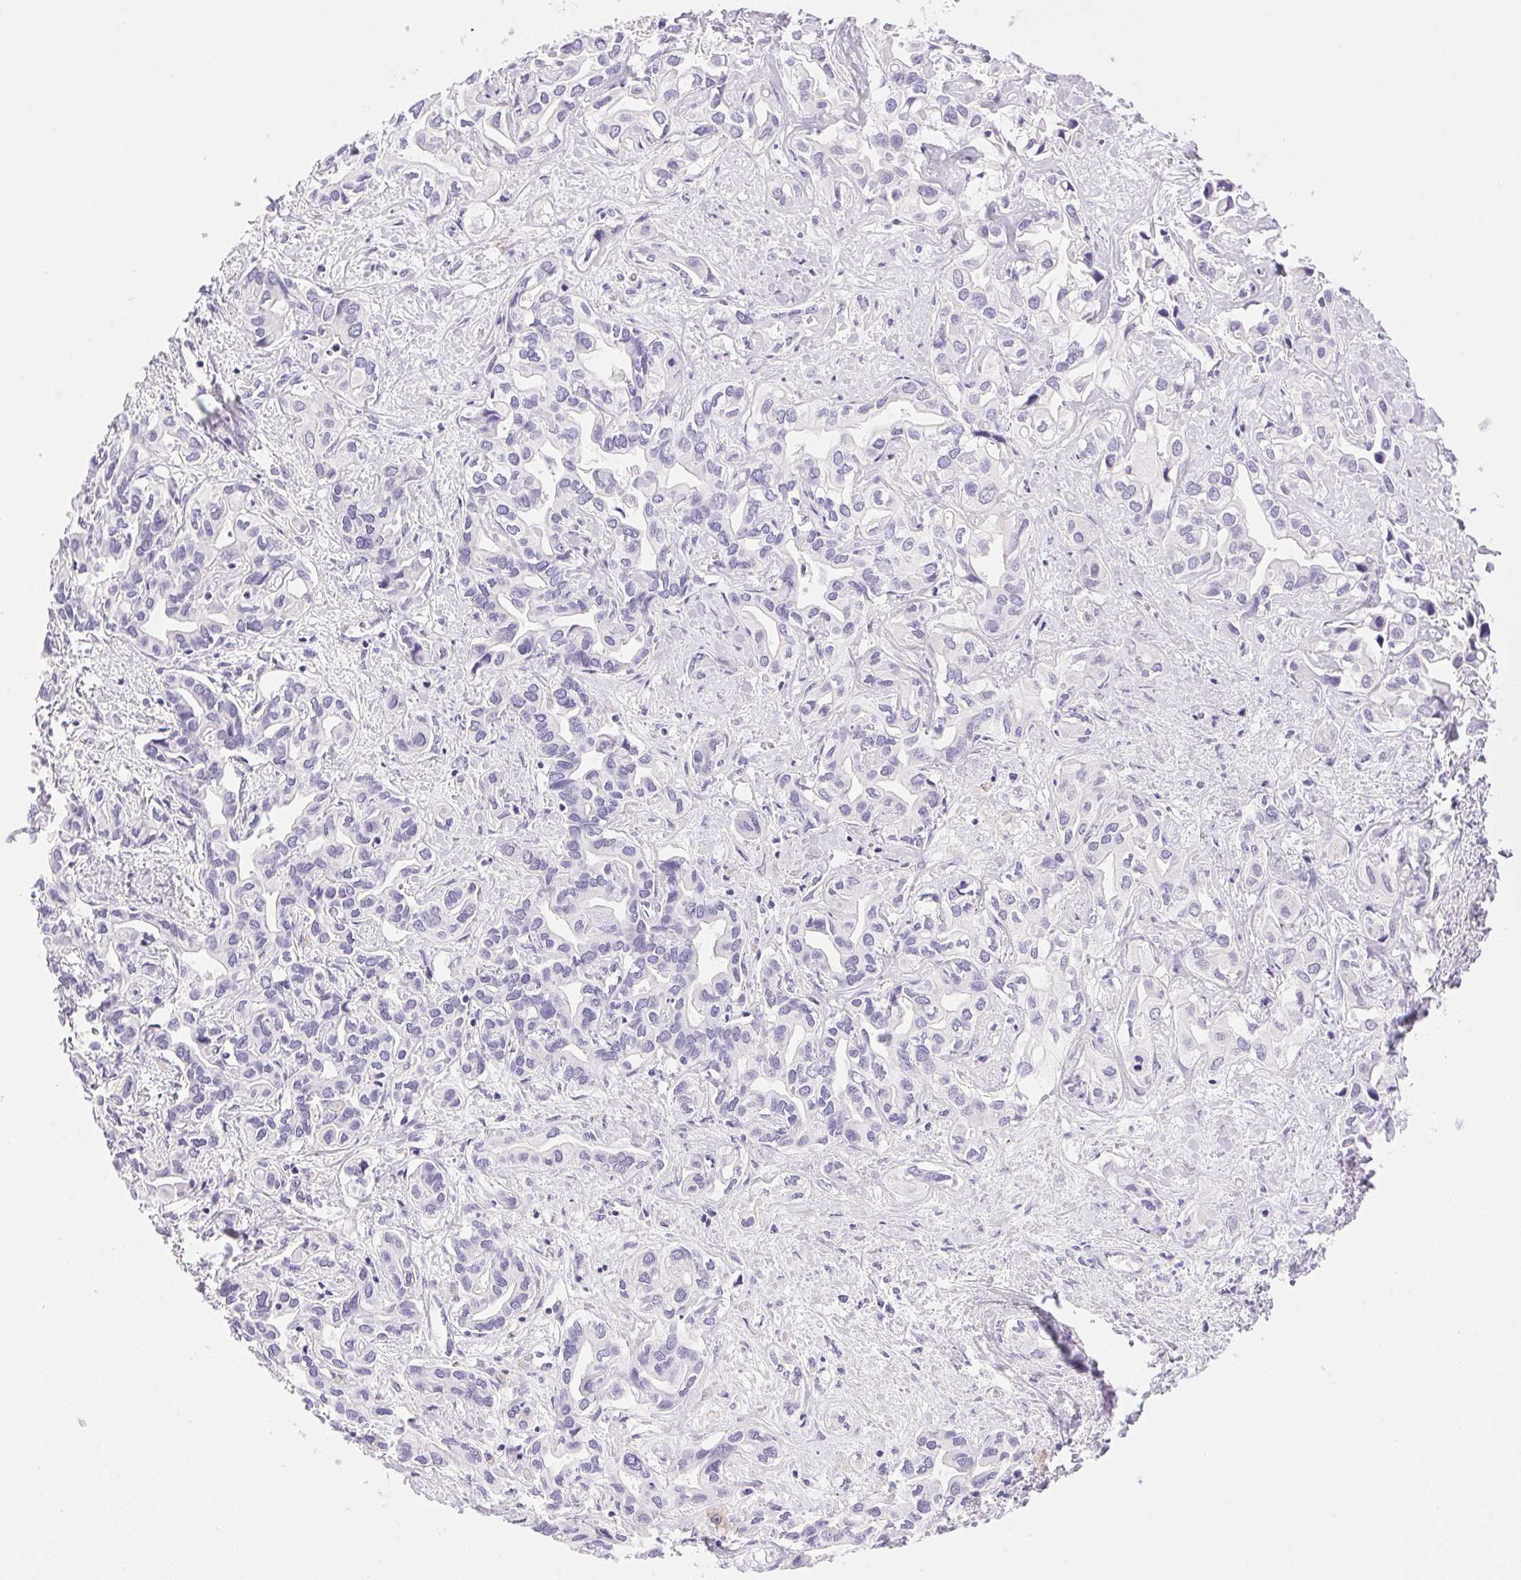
{"staining": {"intensity": "negative", "quantity": "none", "location": "none"}, "tissue": "liver cancer", "cell_type": "Tumor cells", "image_type": "cancer", "snomed": [{"axis": "morphology", "description": "Cholangiocarcinoma"}, {"axis": "topography", "description": "Liver"}], "caption": "Liver cancer was stained to show a protein in brown. There is no significant staining in tumor cells.", "gene": "ATP6V0A4", "patient": {"sex": "female", "age": 64}}